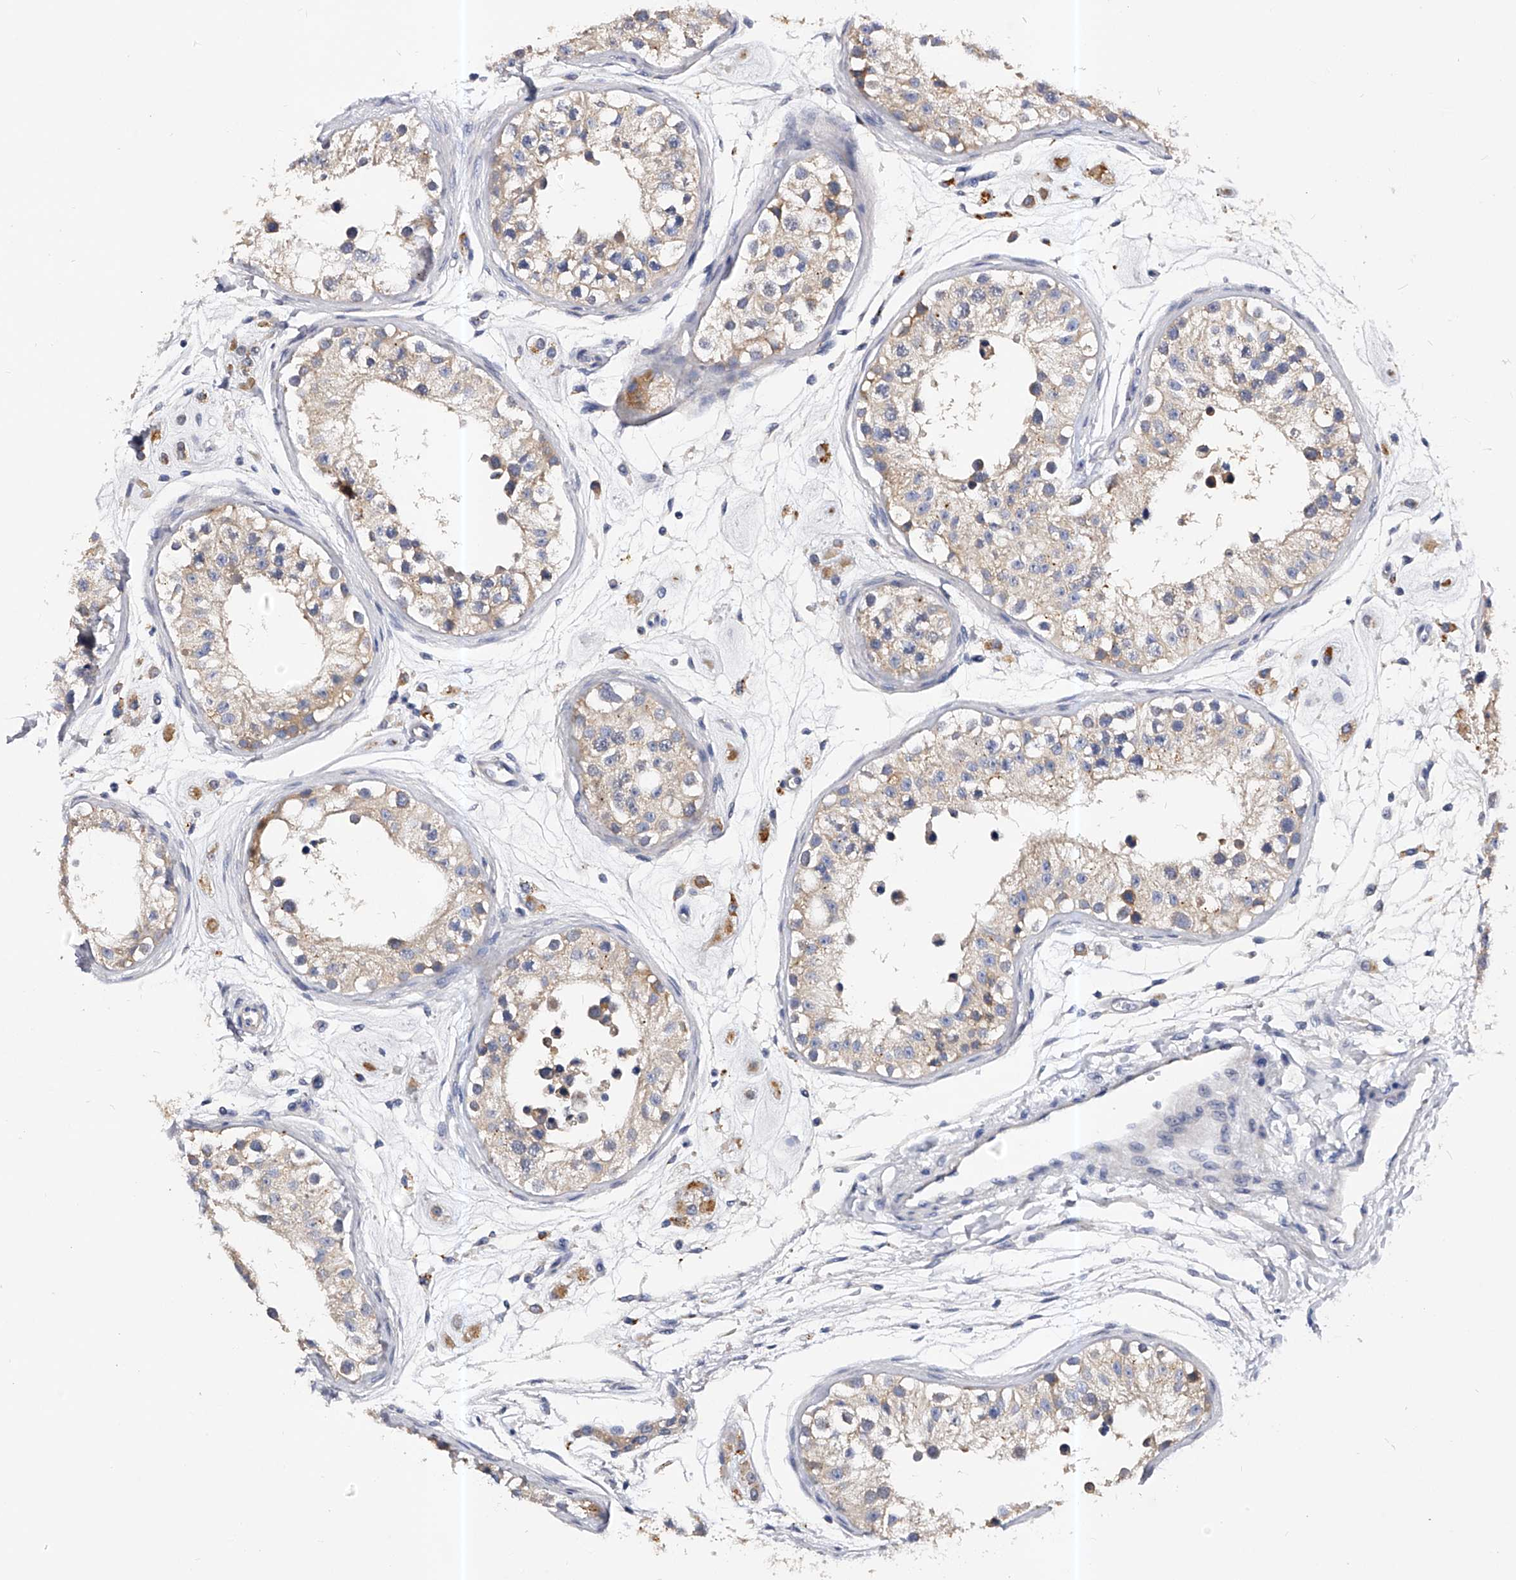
{"staining": {"intensity": "moderate", "quantity": "25%-75%", "location": "cytoplasmic/membranous"}, "tissue": "testis", "cell_type": "Cells in seminiferous ducts", "image_type": "normal", "snomed": [{"axis": "morphology", "description": "Normal tissue, NOS"}, {"axis": "morphology", "description": "Adenocarcinoma, metastatic, NOS"}, {"axis": "topography", "description": "Testis"}], "caption": "High-magnification brightfield microscopy of unremarkable testis stained with DAB (brown) and counterstained with hematoxylin (blue). cells in seminiferous ducts exhibit moderate cytoplasmic/membranous positivity is identified in approximately25%-75% of cells. (brown staining indicates protein expression, while blue staining denotes nuclei).", "gene": "PPP5C", "patient": {"sex": "male", "age": 26}}